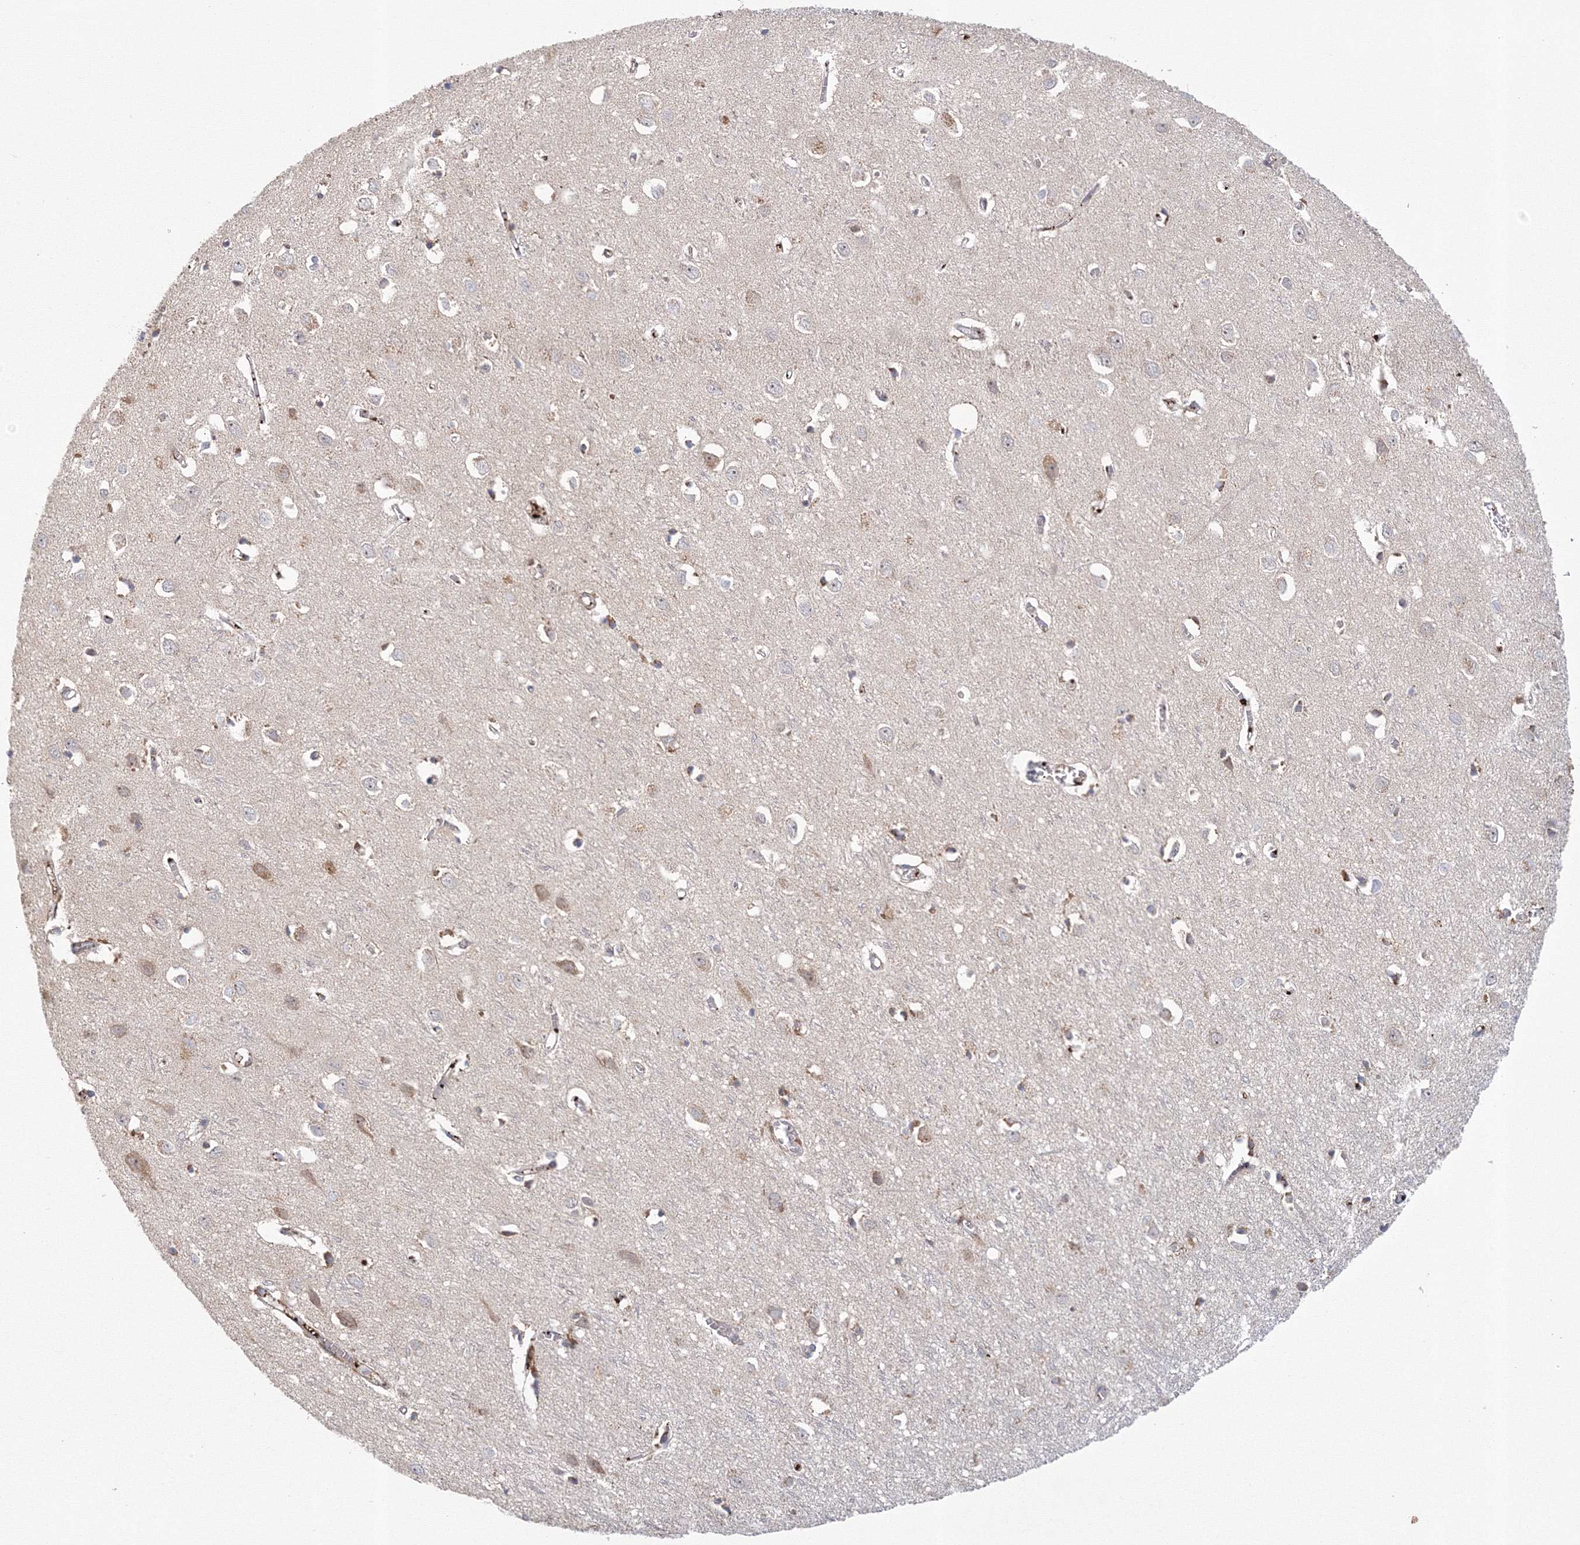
{"staining": {"intensity": "negative", "quantity": "none", "location": "none"}, "tissue": "cerebral cortex", "cell_type": "Endothelial cells", "image_type": "normal", "snomed": [{"axis": "morphology", "description": "Normal tissue, NOS"}, {"axis": "topography", "description": "Cerebral cortex"}], "caption": "Immunohistochemical staining of benign cerebral cortex exhibits no significant expression in endothelial cells. Nuclei are stained in blue.", "gene": "GRPEL1", "patient": {"sex": "female", "age": 64}}